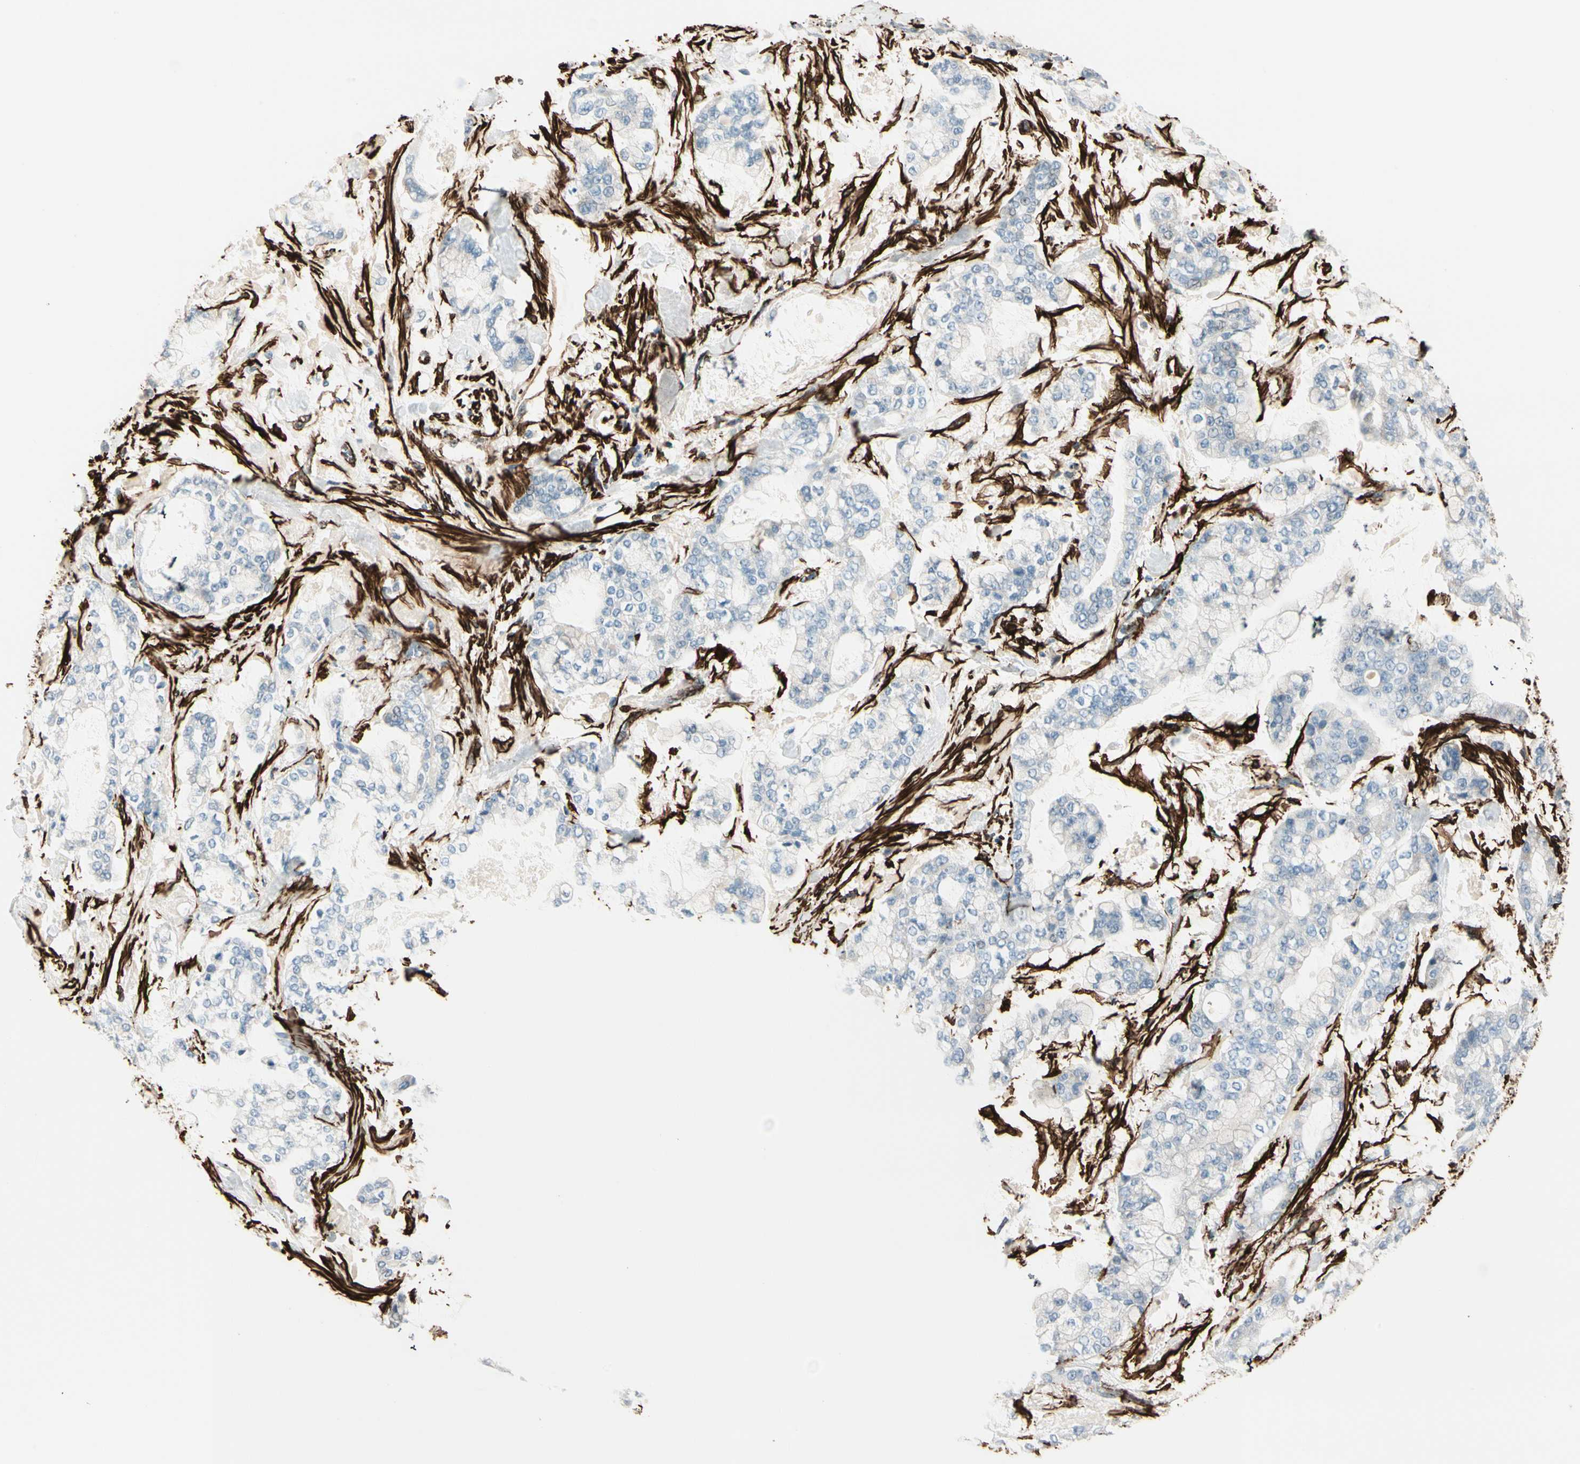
{"staining": {"intensity": "negative", "quantity": "none", "location": "none"}, "tissue": "stomach cancer", "cell_type": "Tumor cells", "image_type": "cancer", "snomed": [{"axis": "morphology", "description": "Normal tissue, NOS"}, {"axis": "morphology", "description": "Adenocarcinoma, NOS"}, {"axis": "topography", "description": "Stomach, upper"}, {"axis": "topography", "description": "Stomach"}], "caption": "The image shows no staining of tumor cells in stomach adenocarcinoma.", "gene": "CALD1", "patient": {"sex": "male", "age": 76}}